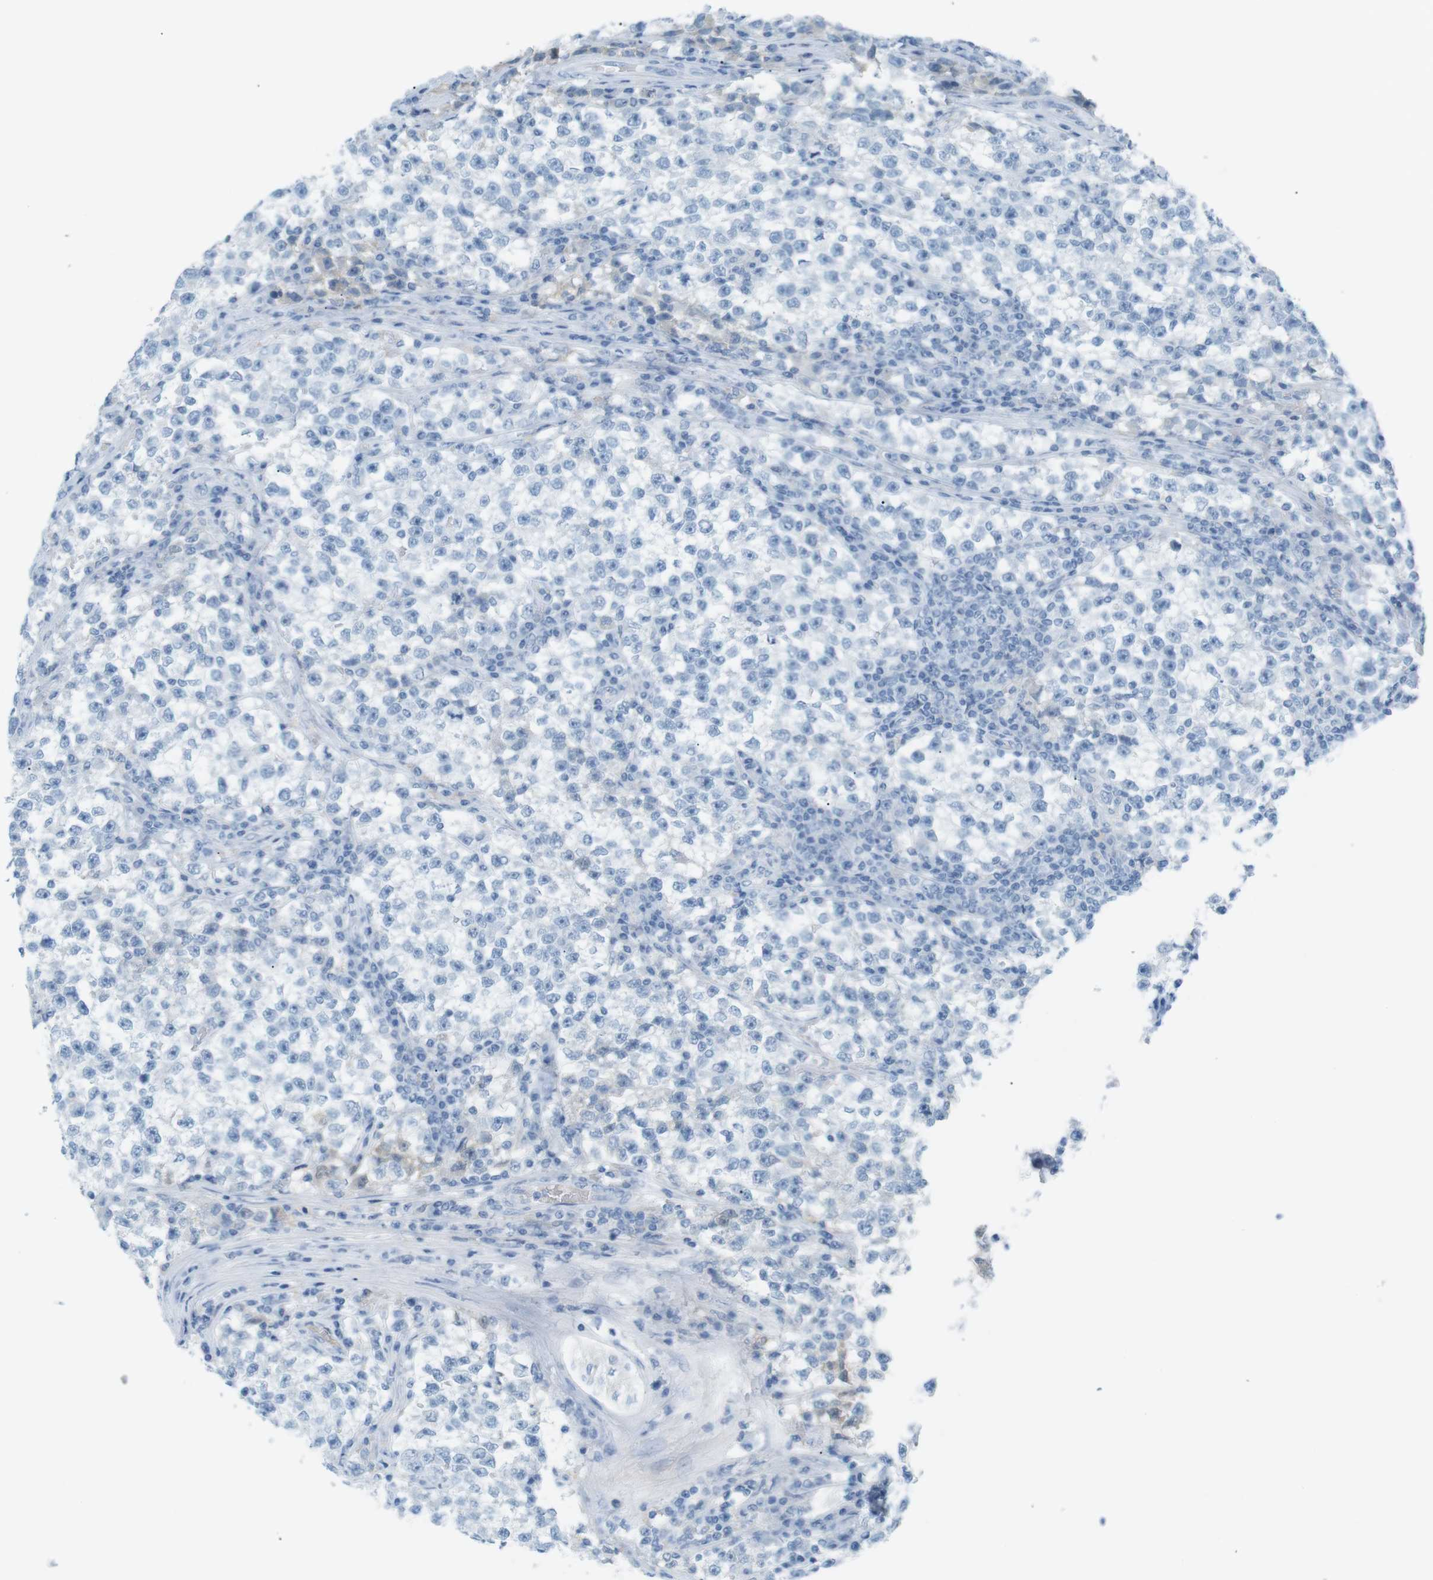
{"staining": {"intensity": "negative", "quantity": "none", "location": "none"}, "tissue": "testis cancer", "cell_type": "Tumor cells", "image_type": "cancer", "snomed": [{"axis": "morphology", "description": "Seminoma, NOS"}, {"axis": "topography", "description": "Testis"}], "caption": "A micrograph of testis cancer stained for a protein exhibits no brown staining in tumor cells.", "gene": "AZGP1", "patient": {"sex": "male", "age": 22}}